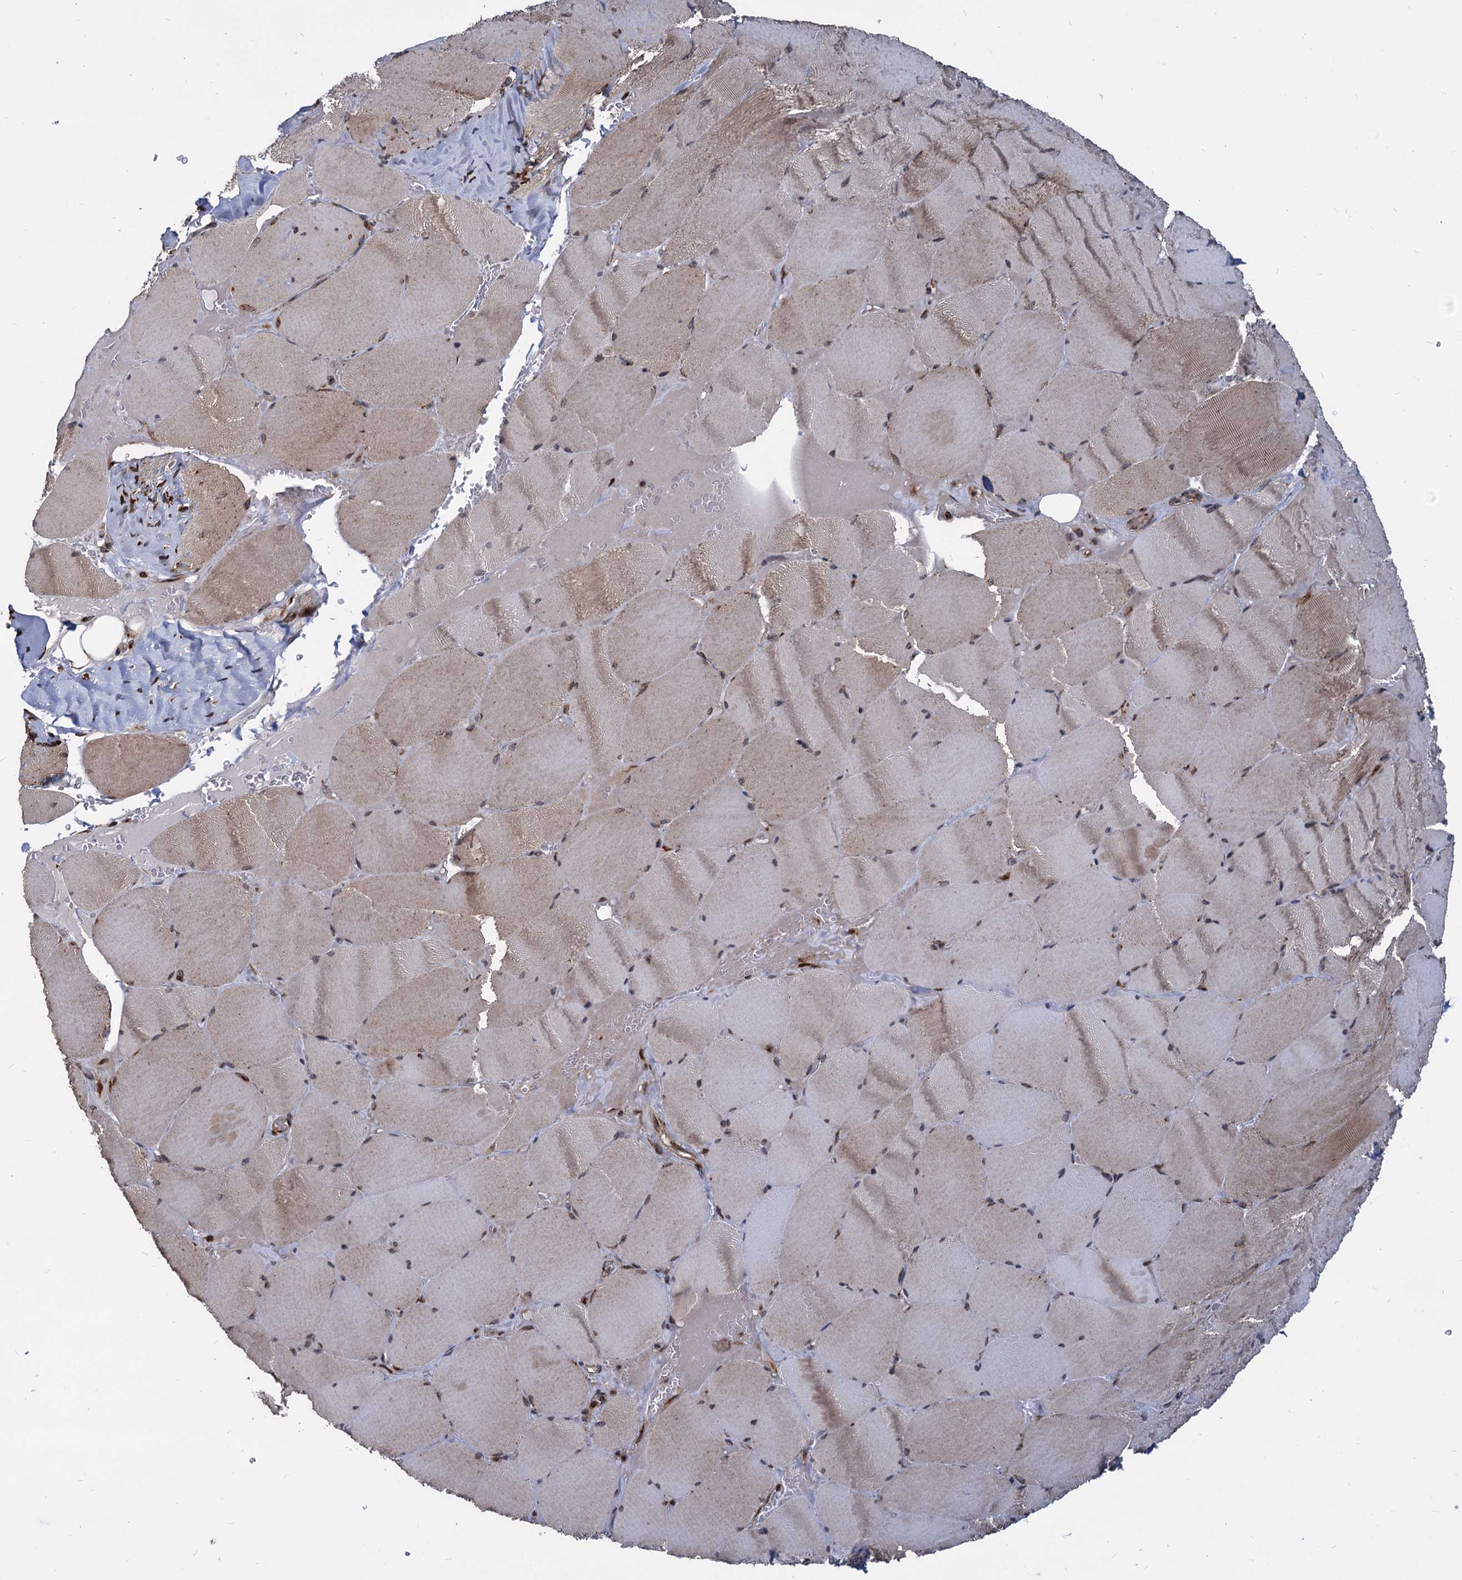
{"staining": {"intensity": "moderate", "quantity": "<25%", "location": "cytoplasmic/membranous"}, "tissue": "skeletal muscle", "cell_type": "Myocytes", "image_type": "normal", "snomed": [{"axis": "morphology", "description": "Normal tissue, NOS"}, {"axis": "topography", "description": "Skeletal muscle"}, {"axis": "topography", "description": "Head-Neck"}], "caption": "Moderate cytoplasmic/membranous protein expression is seen in approximately <25% of myocytes in skeletal muscle.", "gene": "SAAL1", "patient": {"sex": "male", "age": 66}}